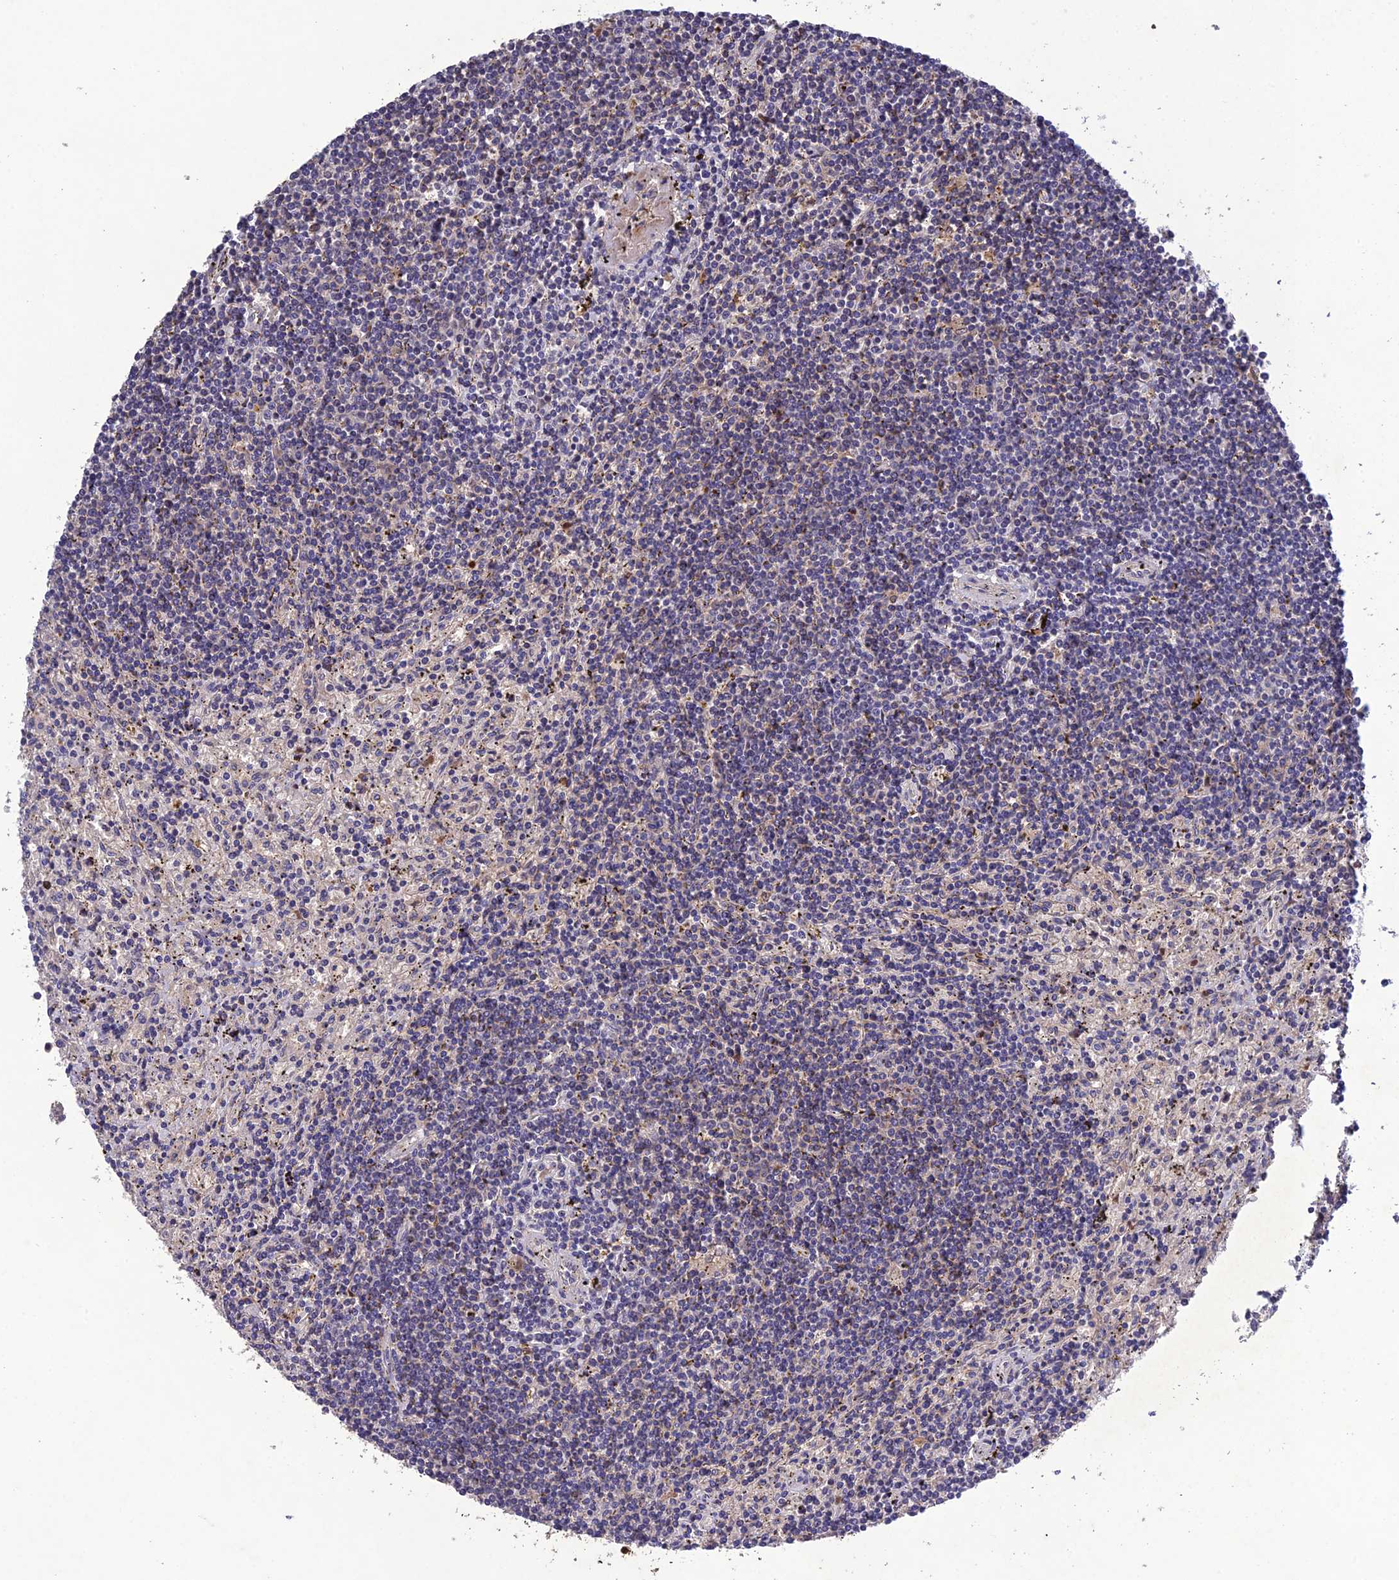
{"staining": {"intensity": "negative", "quantity": "none", "location": "none"}, "tissue": "lymphoma", "cell_type": "Tumor cells", "image_type": "cancer", "snomed": [{"axis": "morphology", "description": "Malignant lymphoma, non-Hodgkin's type, Low grade"}, {"axis": "topography", "description": "Spleen"}], "caption": "The micrograph reveals no significant staining in tumor cells of malignant lymphoma, non-Hodgkin's type (low-grade). (Brightfield microscopy of DAB IHC at high magnification).", "gene": "SLC39A13", "patient": {"sex": "male", "age": 76}}